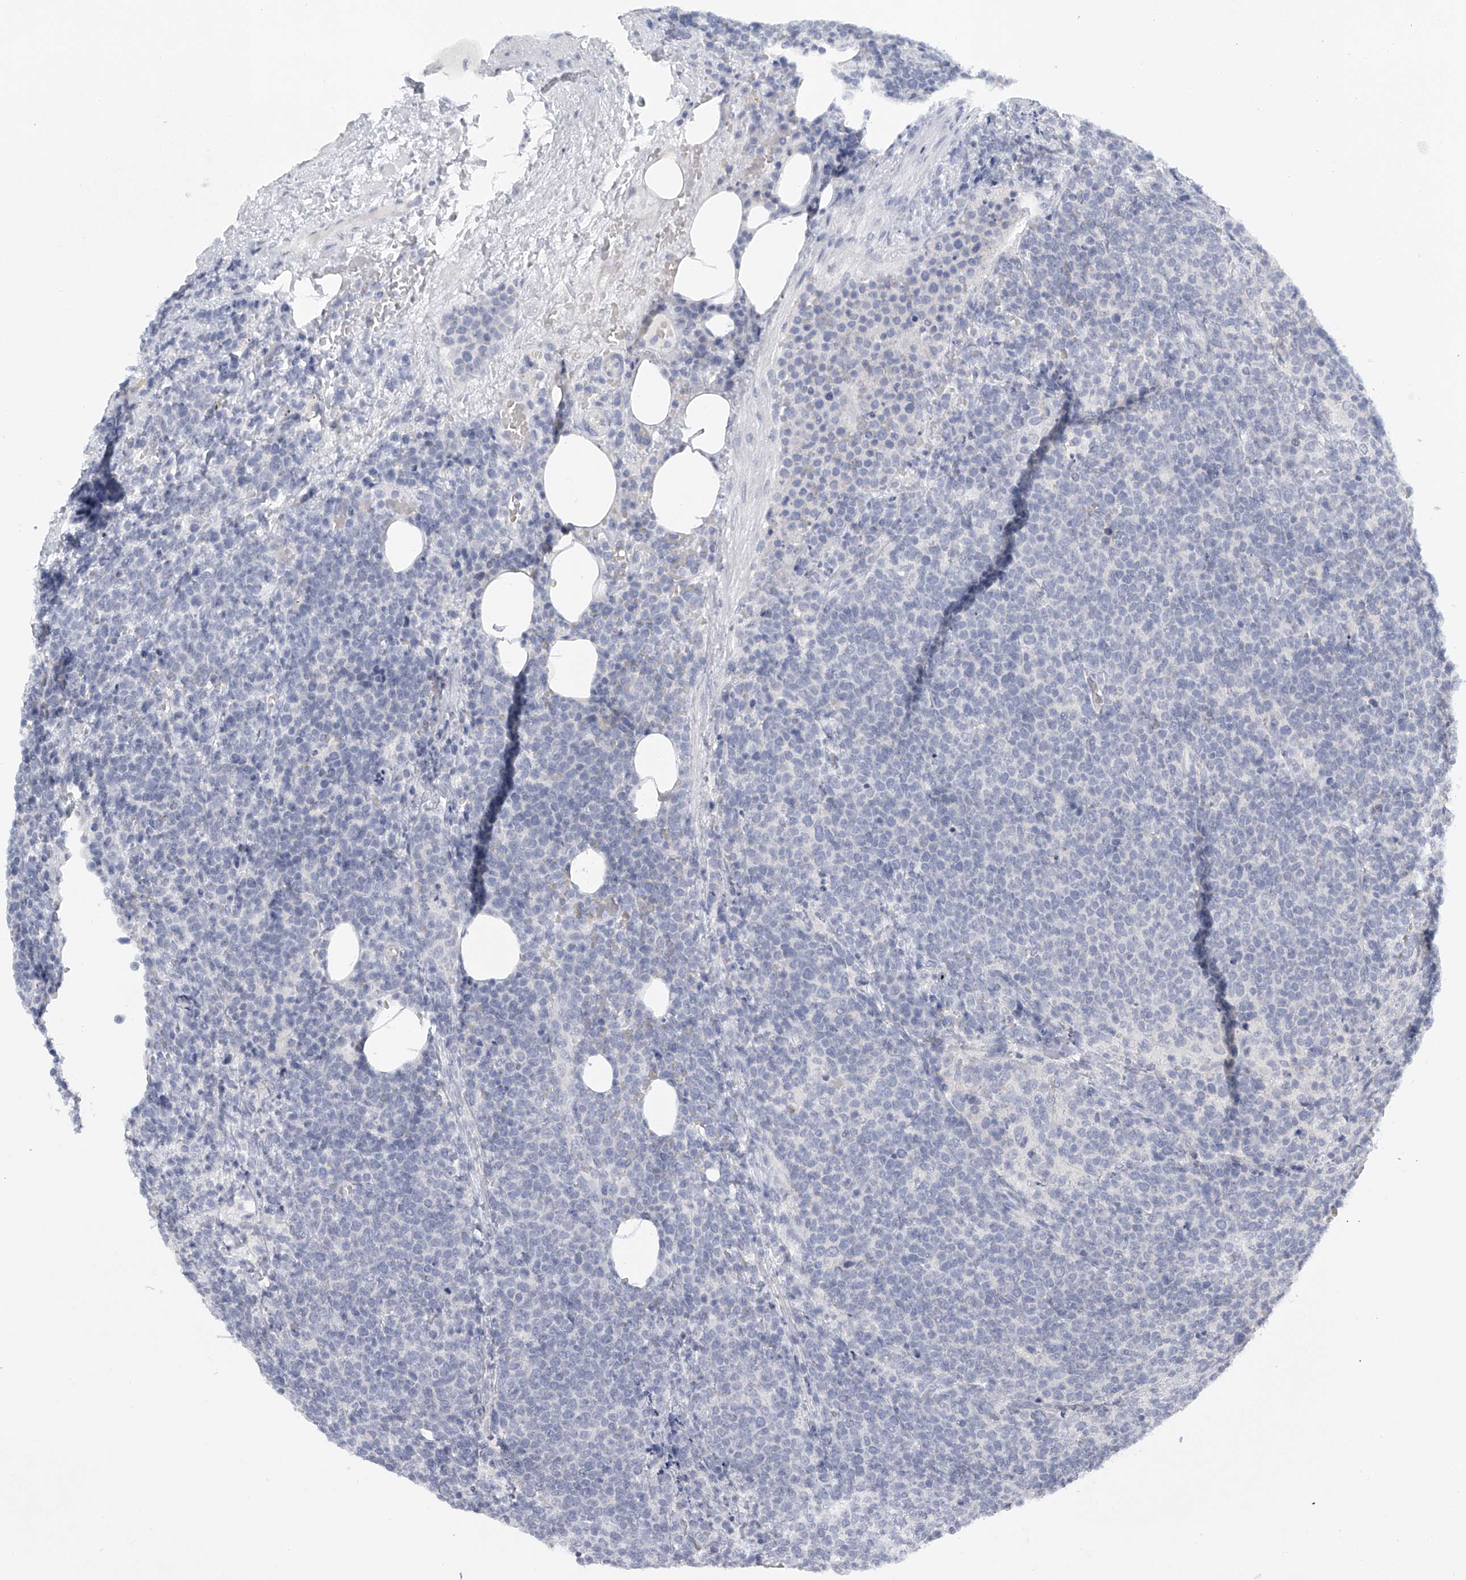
{"staining": {"intensity": "negative", "quantity": "none", "location": "none"}, "tissue": "lymphoma", "cell_type": "Tumor cells", "image_type": "cancer", "snomed": [{"axis": "morphology", "description": "Malignant lymphoma, non-Hodgkin's type, High grade"}, {"axis": "topography", "description": "Lymph node"}], "caption": "Immunohistochemistry (IHC) of lymphoma exhibits no expression in tumor cells.", "gene": "FAT2", "patient": {"sex": "male", "age": 61}}